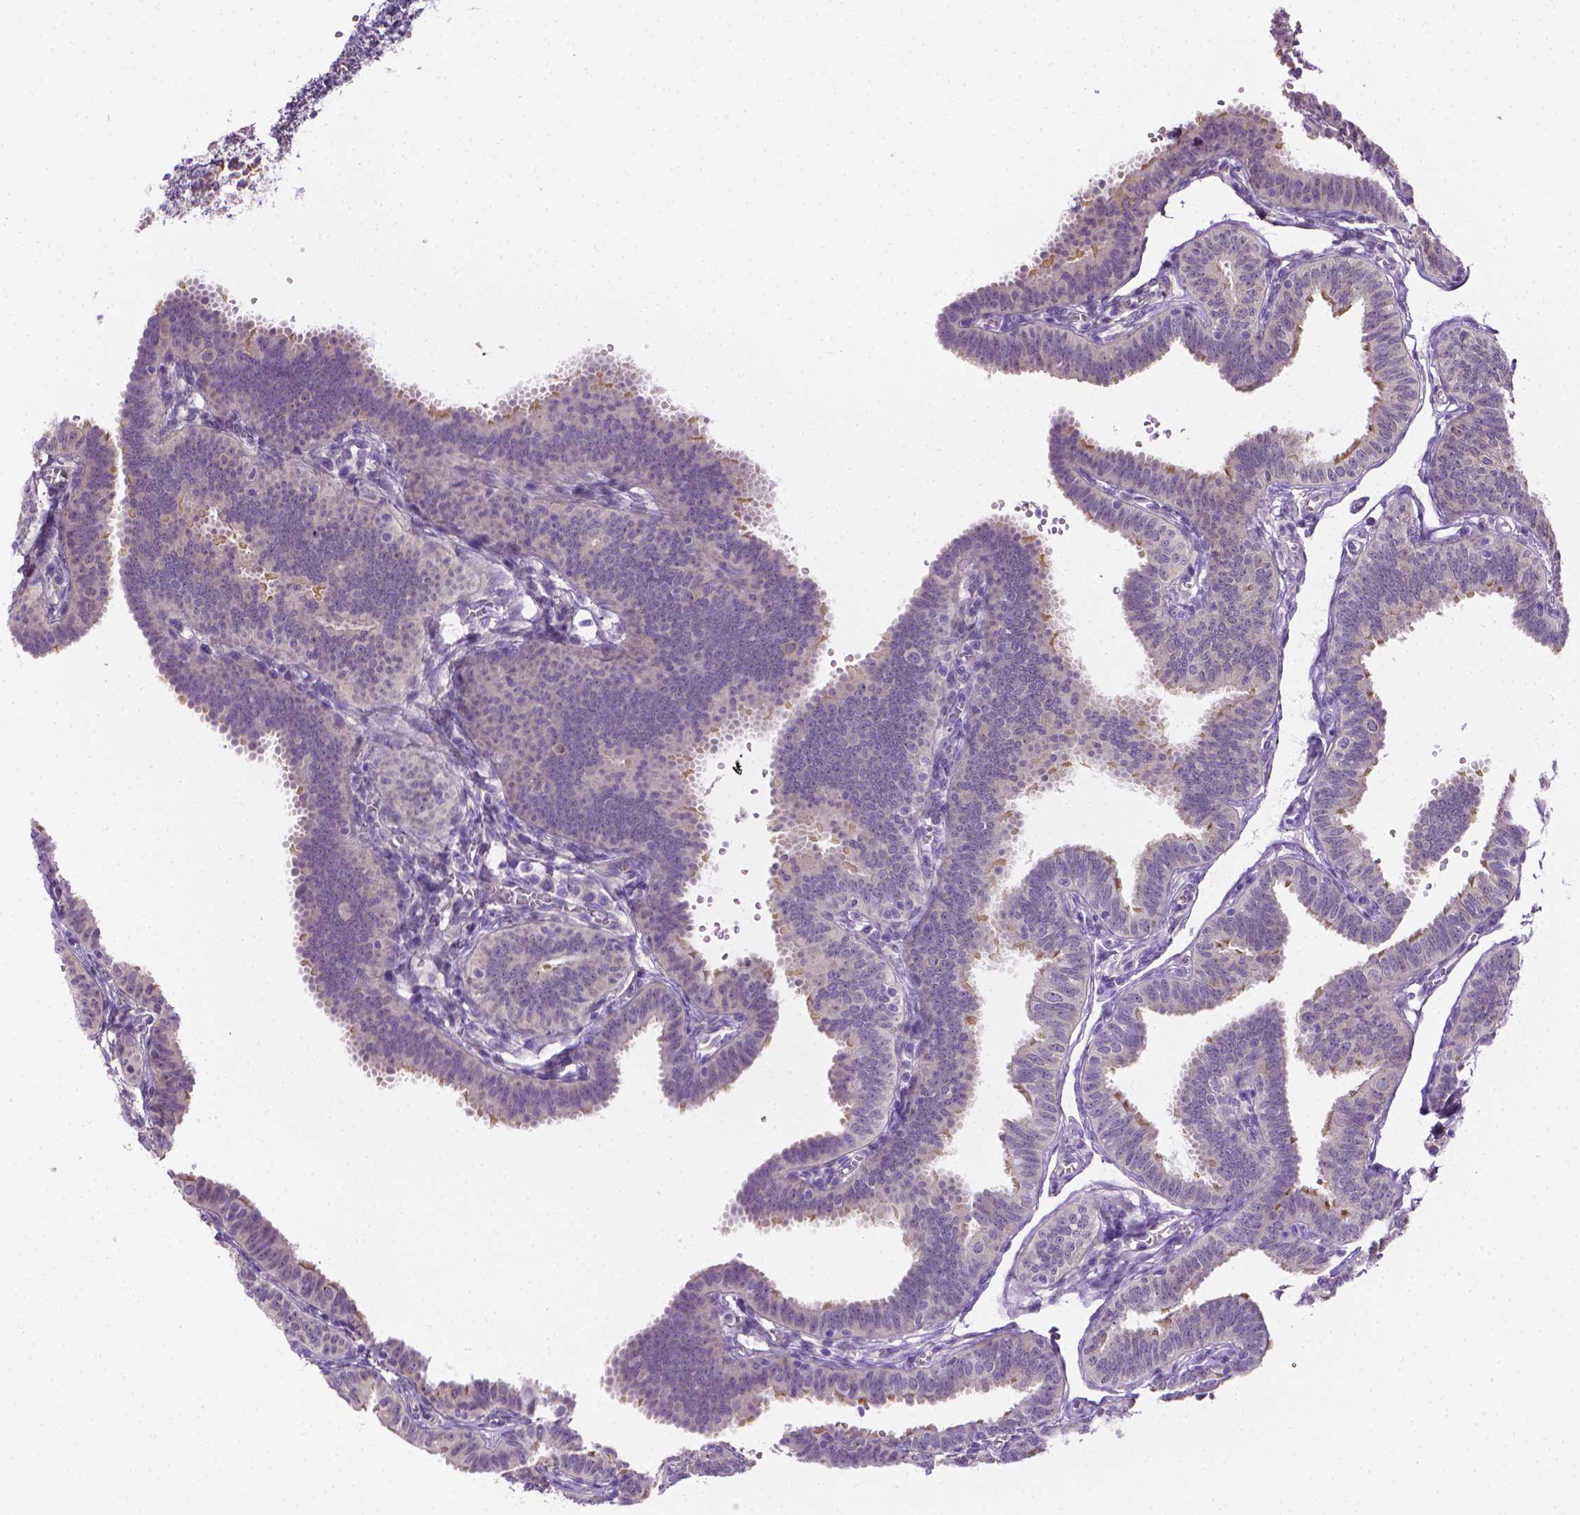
{"staining": {"intensity": "moderate", "quantity": "25%-75%", "location": "cytoplasmic/membranous"}, "tissue": "fallopian tube", "cell_type": "Glandular cells", "image_type": "normal", "snomed": [{"axis": "morphology", "description": "Normal tissue, NOS"}, {"axis": "topography", "description": "Fallopian tube"}], "caption": "Brown immunohistochemical staining in benign fallopian tube exhibits moderate cytoplasmic/membranous expression in about 25%-75% of glandular cells.", "gene": "MCOLN3", "patient": {"sex": "female", "age": 25}}